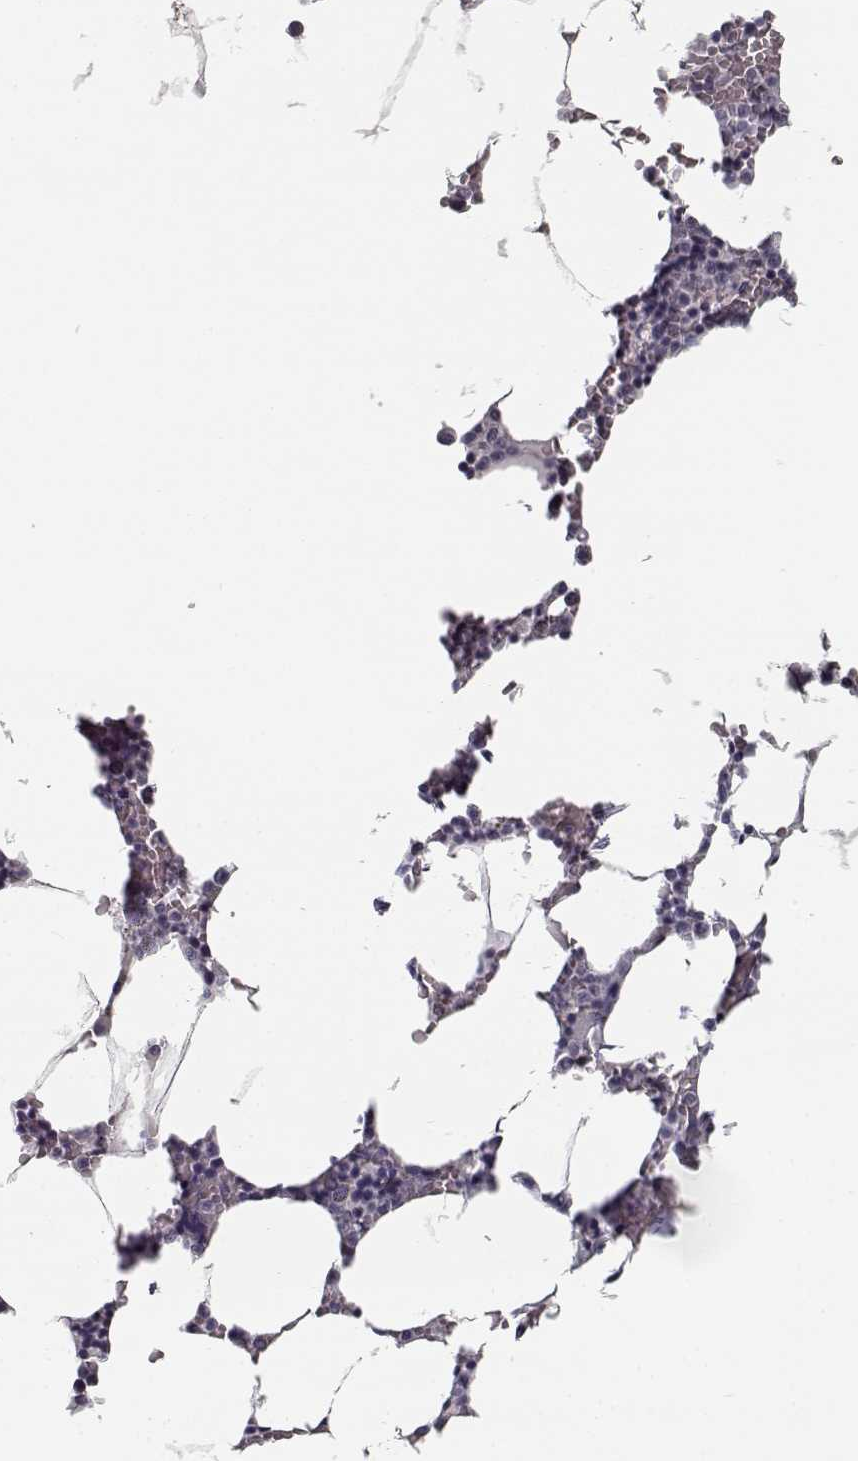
{"staining": {"intensity": "negative", "quantity": "none", "location": "none"}, "tissue": "bone marrow", "cell_type": "Hematopoietic cells", "image_type": "normal", "snomed": [{"axis": "morphology", "description": "Normal tissue, NOS"}, {"axis": "topography", "description": "Bone marrow"}], "caption": "High magnification brightfield microscopy of benign bone marrow stained with DAB (3,3'-diaminobenzidine) (brown) and counterstained with hematoxylin (blue): hematopoietic cells show no significant positivity. (Stains: DAB (3,3'-diaminobenzidine) IHC with hematoxylin counter stain, Microscopy: brightfield microscopy at high magnification).", "gene": "SEMG2", "patient": {"sex": "female", "age": 52}}